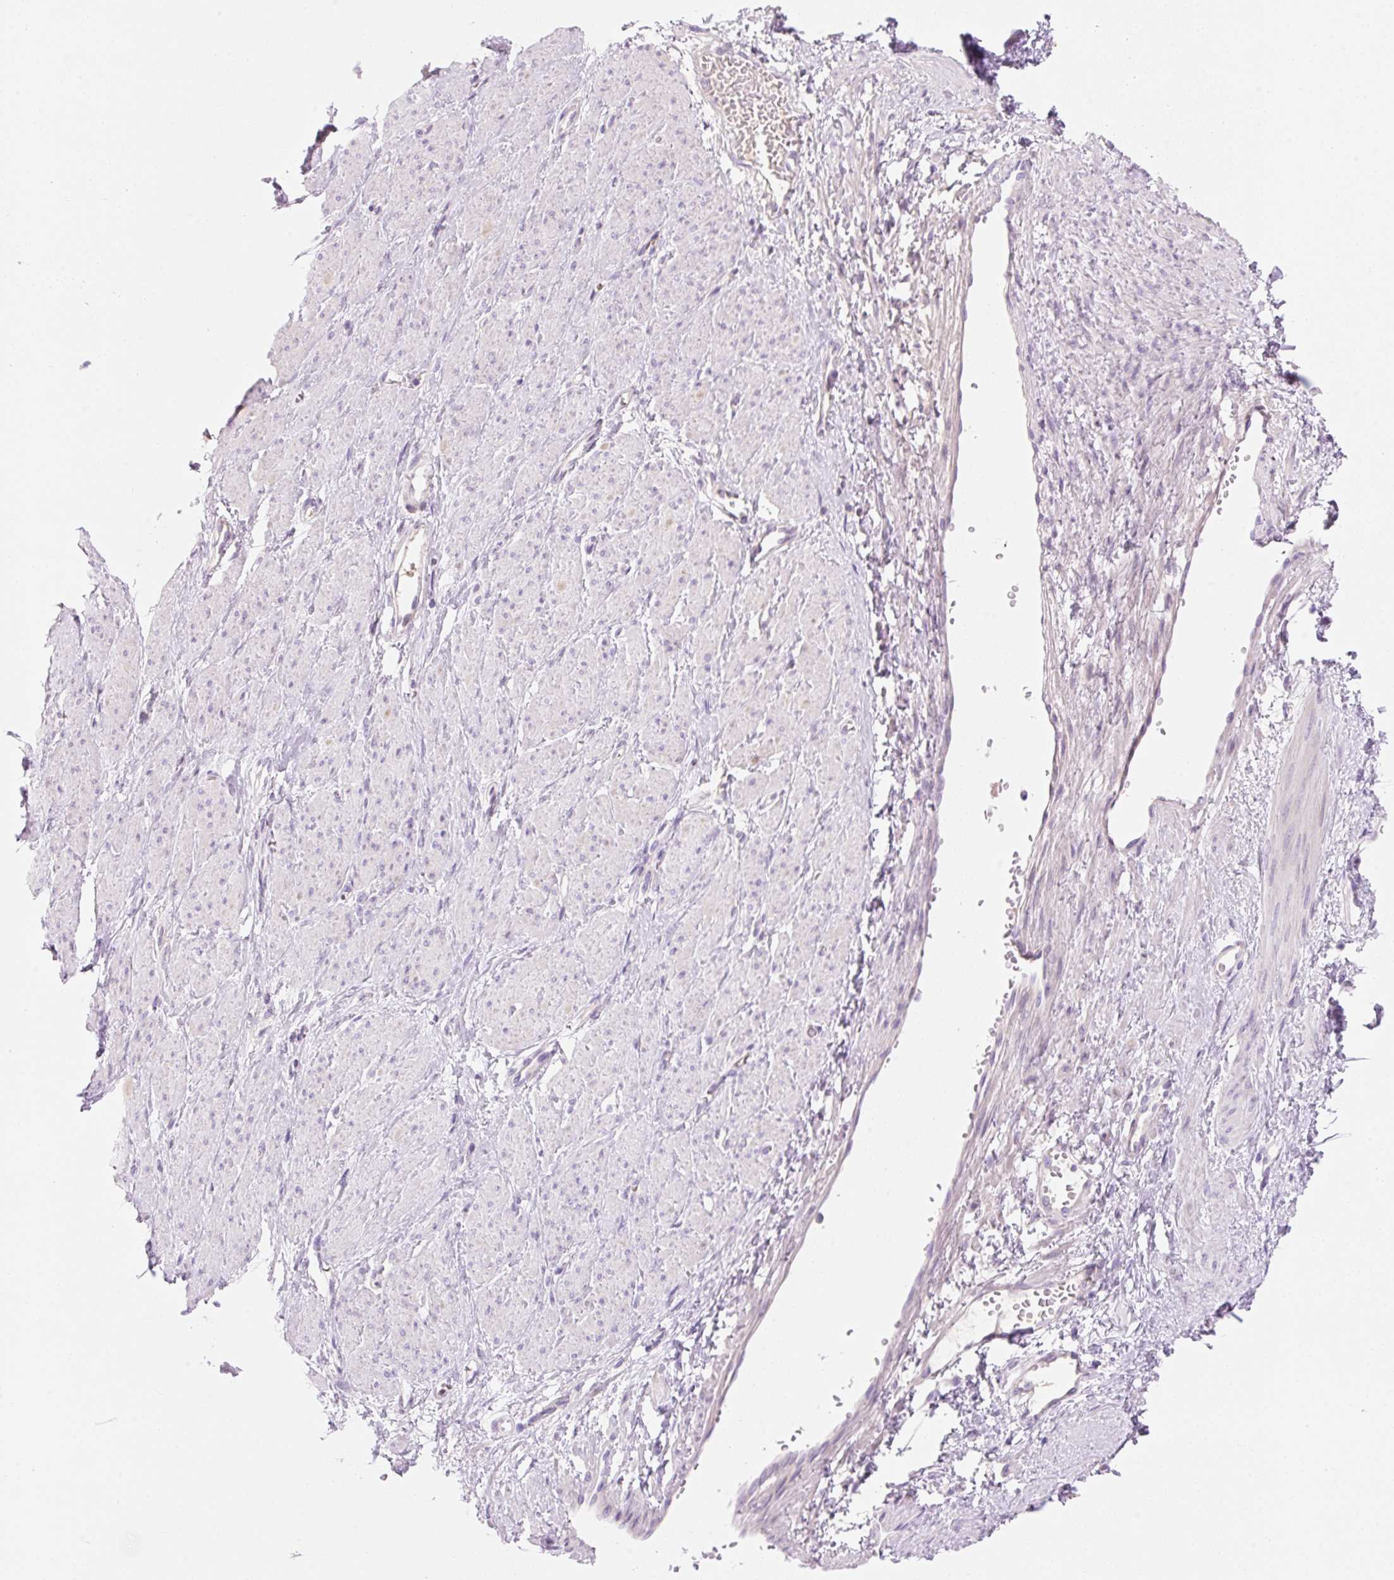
{"staining": {"intensity": "negative", "quantity": "none", "location": "none"}, "tissue": "smooth muscle", "cell_type": "Smooth muscle cells", "image_type": "normal", "snomed": [{"axis": "morphology", "description": "Normal tissue, NOS"}, {"axis": "topography", "description": "Smooth muscle"}, {"axis": "topography", "description": "Uterus"}], "caption": "Immunohistochemistry (IHC) micrograph of normal human smooth muscle stained for a protein (brown), which demonstrates no positivity in smooth muscle cells.", "gene": "ZNF121", "patient": {"sex": "female", "age": 39}}